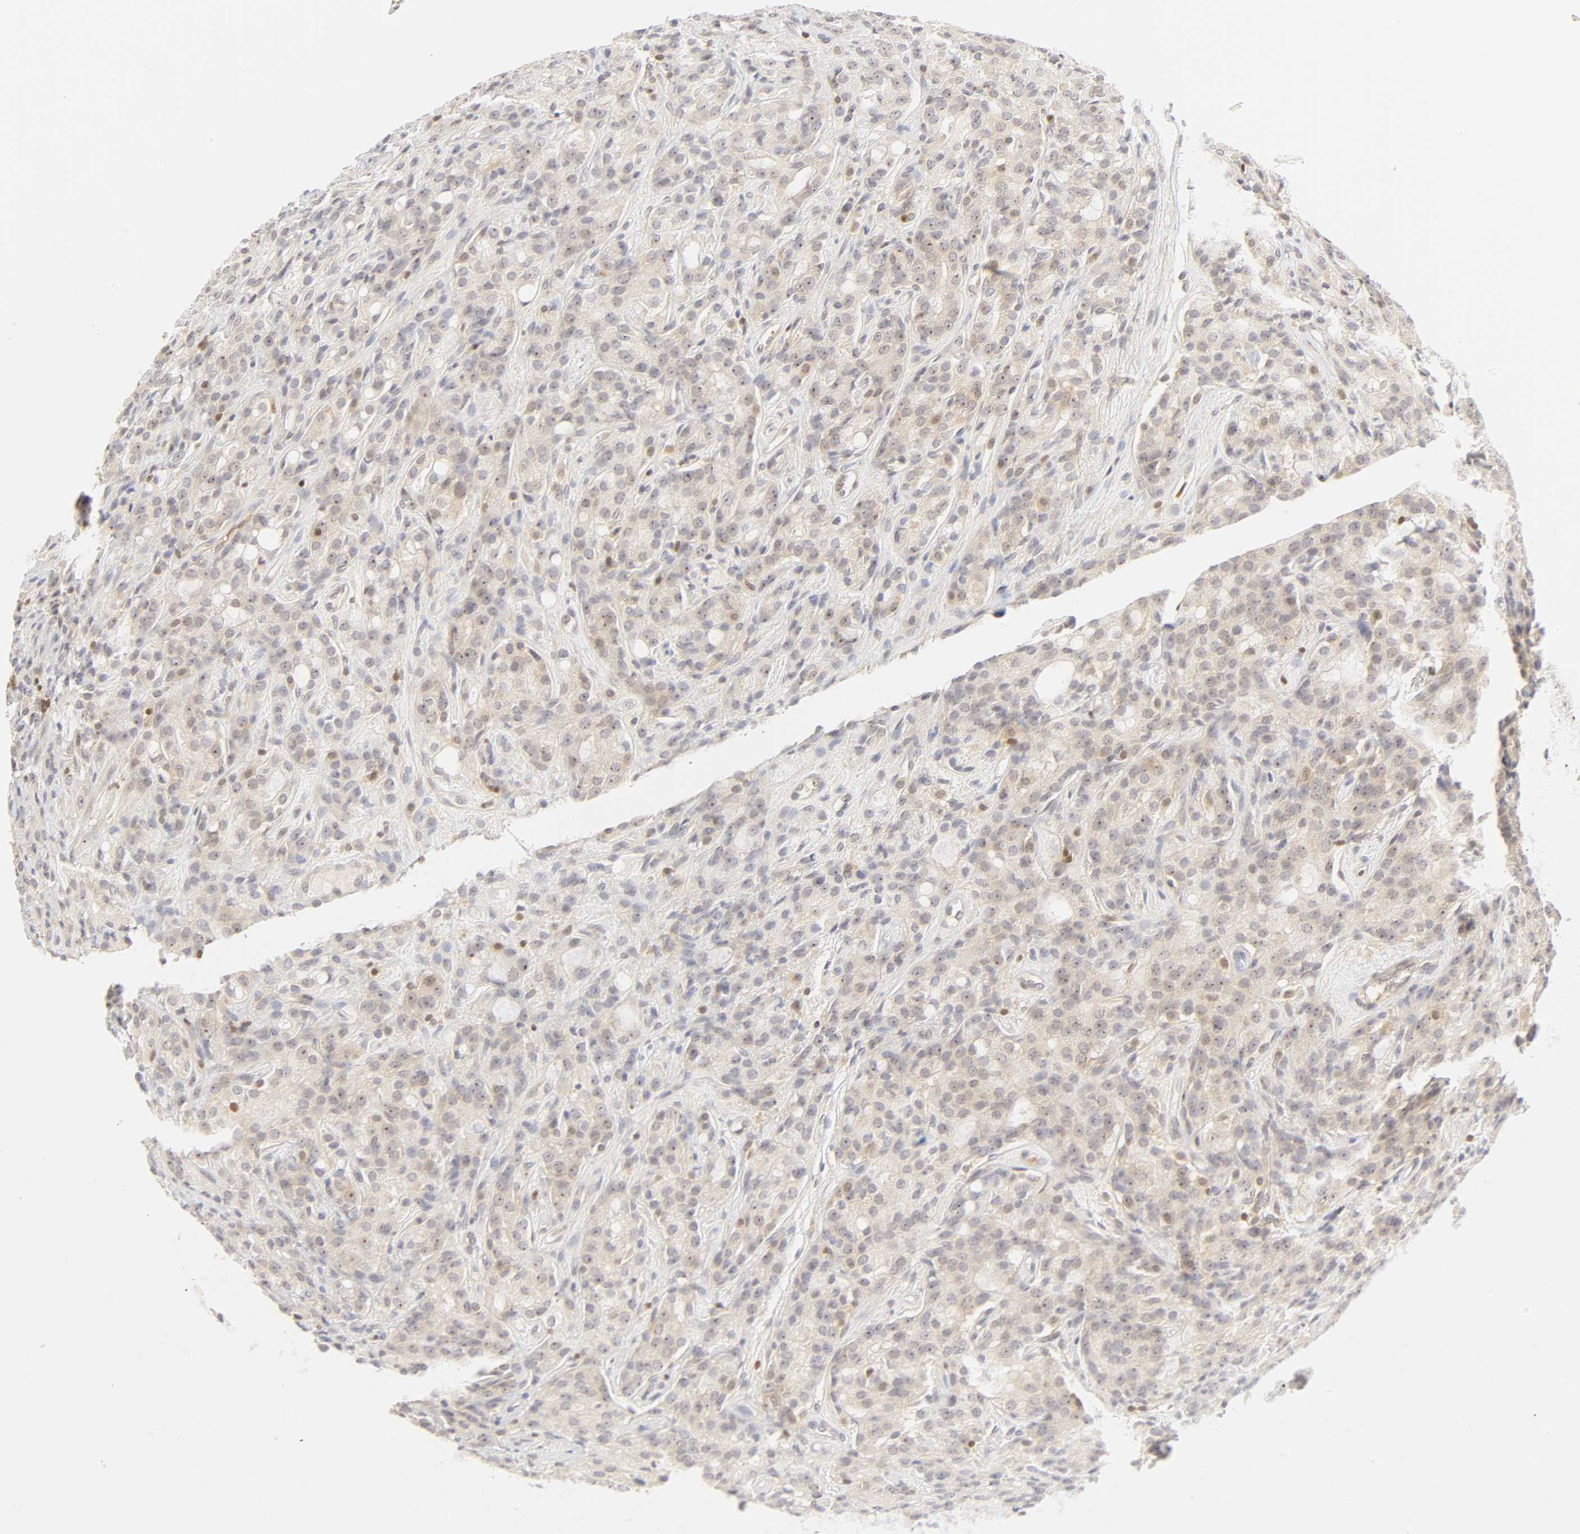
{"staining": {"intensity": "weak", "quantity": "<25%", "location": "cytoplasmic/membranous,nuclear"}, "tissue": "prostate cancer", "cell_type": "Tumor cells", "image_type": "cancer", "snomed": [{"axis": "morphology", "description": "Adenocarcinoma, High grade"}, {"axis": "topography", "description": "Prostate"}], "caption": "Immunohistochemistry (IHC) of adenocarcinoma (high-grade) (prostate) exhibits no expression in tumor cells.", "gene": "KIF2A", "patient": {"sex": "male", "age": 72}}